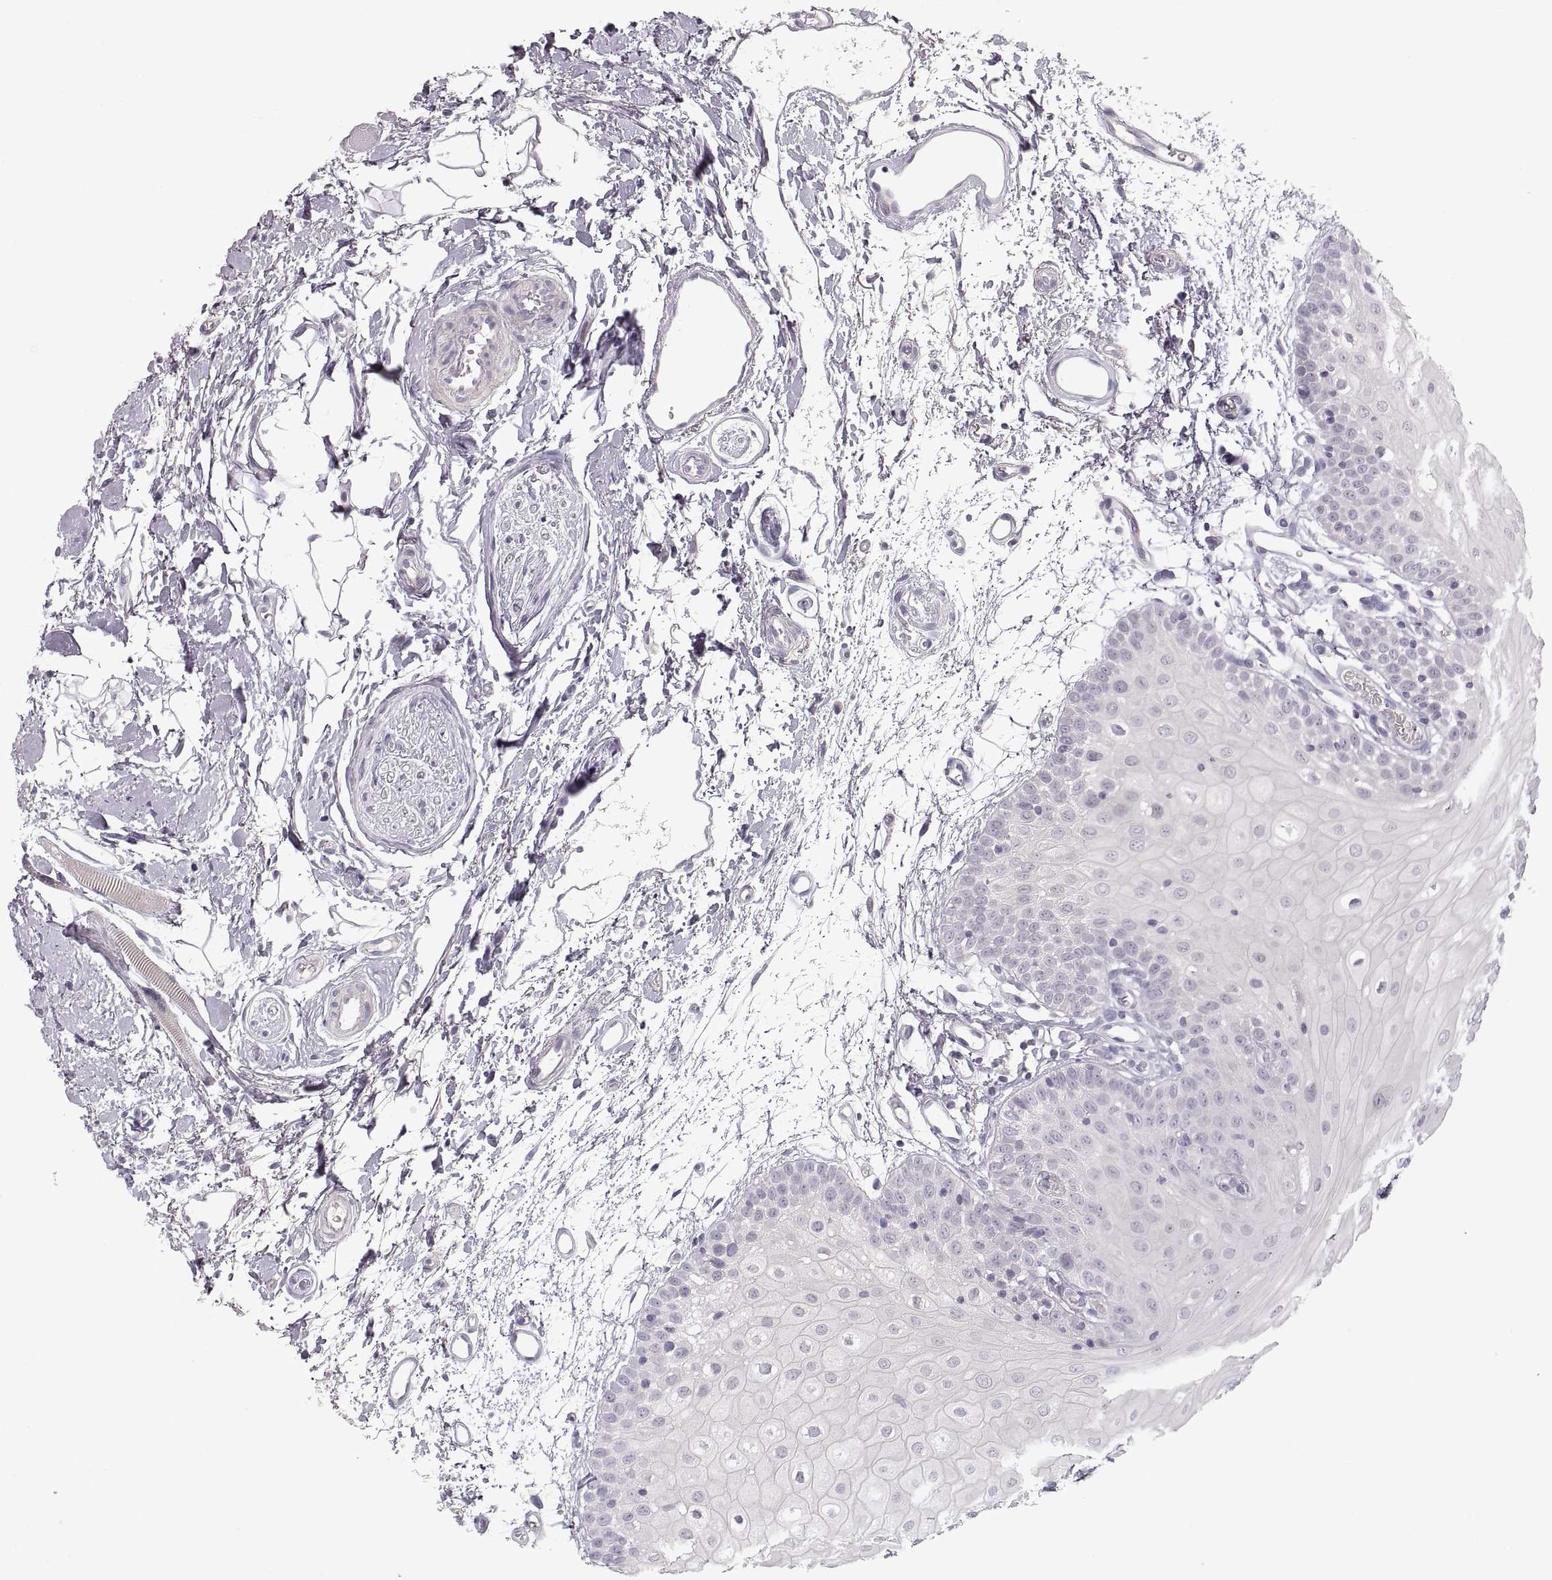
{"staining": {"intensity": "negative", "quantity": "none", "location": "none"}, "tissue": "oral mucosa", "cell_type": "Squamous epithelial cells", "image_type": "normal", "snomed": [{"axis": "morphology", "description": "Normal tissue, NOS"}, {"axis": "morphology", "description": "Squamous cell carcinoma, NOS"}, {"axis": "topography", "description": "Oral tissue"}, {"axis": "topography", "description": "Head-Neck"}], "caption": "An immunohistochemistry histopathology image of unremarkable oral mucosa is shown. There is no staining in squamous epithelial cells of oral mucosa. The staining was performed using DAB to visualize the protein expression in brown, while the nuclei were stained in blue with hematoxylin (Magnification: 20x).", "gene": "PCSK2", "patient": {"sex": "female", "age": 75}}